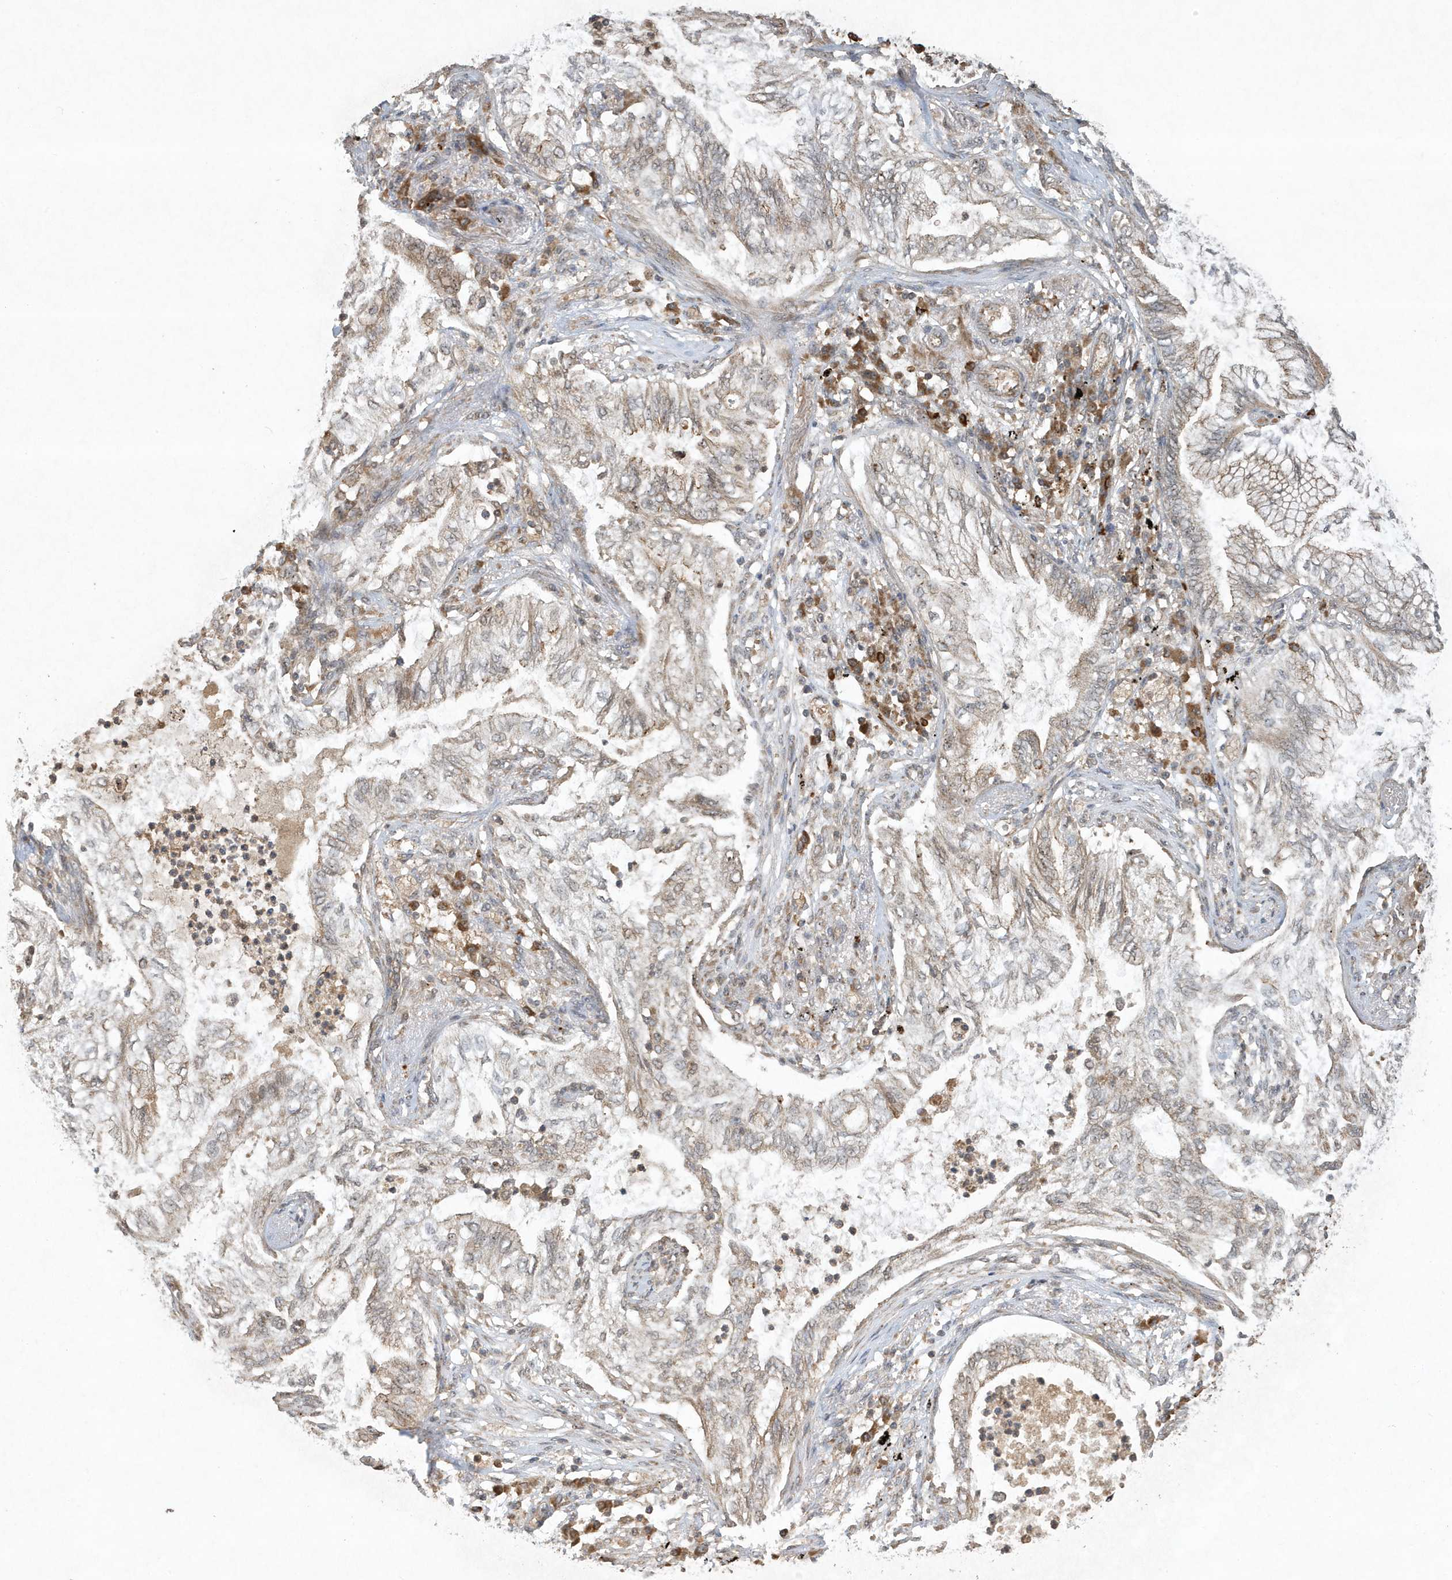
{"staining": {"intensity": "moderate", "quantity": "25%-75%", "location": "cytoplasmic/membranous,nuclear"}, "tissue": "lung cancer", "cell_type": "Tumor cells", "image_type": "cancer", "snomed": [{"axis": "morphology", "description": "Normal tissue, NOS"}, {"axis": "morphology", "description": "Adenocarcinoma, NOS"}, {"axis": "topography", "description": "Bronchus"}, {"axis": "topography", "description": "Lung"}], "caption": "The micrograph shows a brown stain indicating the presence of a protein in the cytoplasmic/membranous and nuclear of tumor cells in lung cancer.", "gene": "ABCB9", "patient": {"sex": "female", "age": 70}}